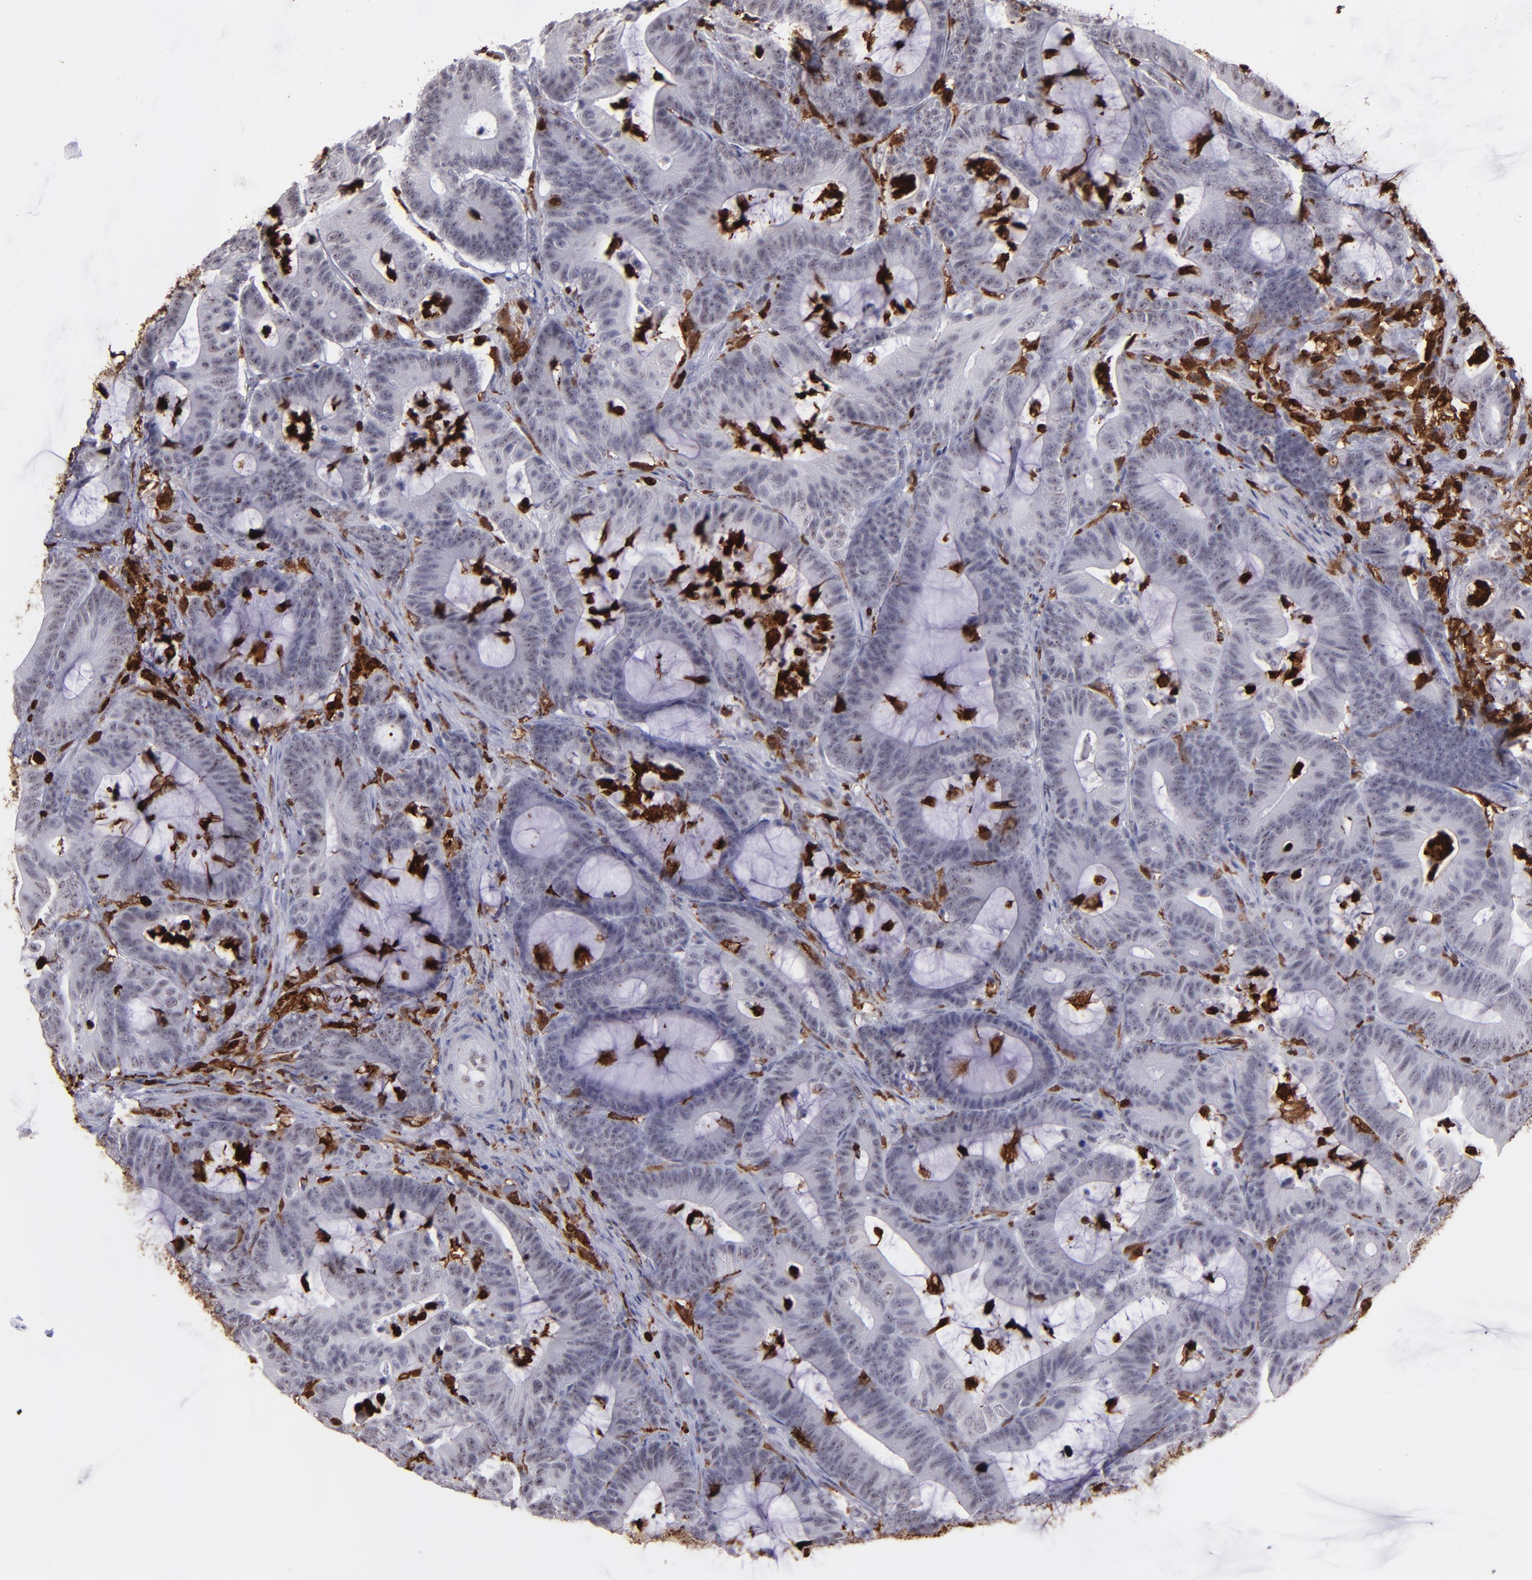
{"staining": {"intensity": "negative", "quantity": "none", "location": "none"}, "tissue": "colorectal cancer", "cell_type": "Tumor cells", "image_type": "cancer", "snomed": [{"axis": "morphology", "description": "Adenocarcinoma, NOS"}, {"axis": "topography", "description": "Colon"}], "caption": "Immunohistochemistry photomicrograph of colorectal adenocarcinoma stained for a protein (brown), which reveals no expression in tumor cells.", "gene": "NCF2", "patient": {"sex": "female", "age": 84}}